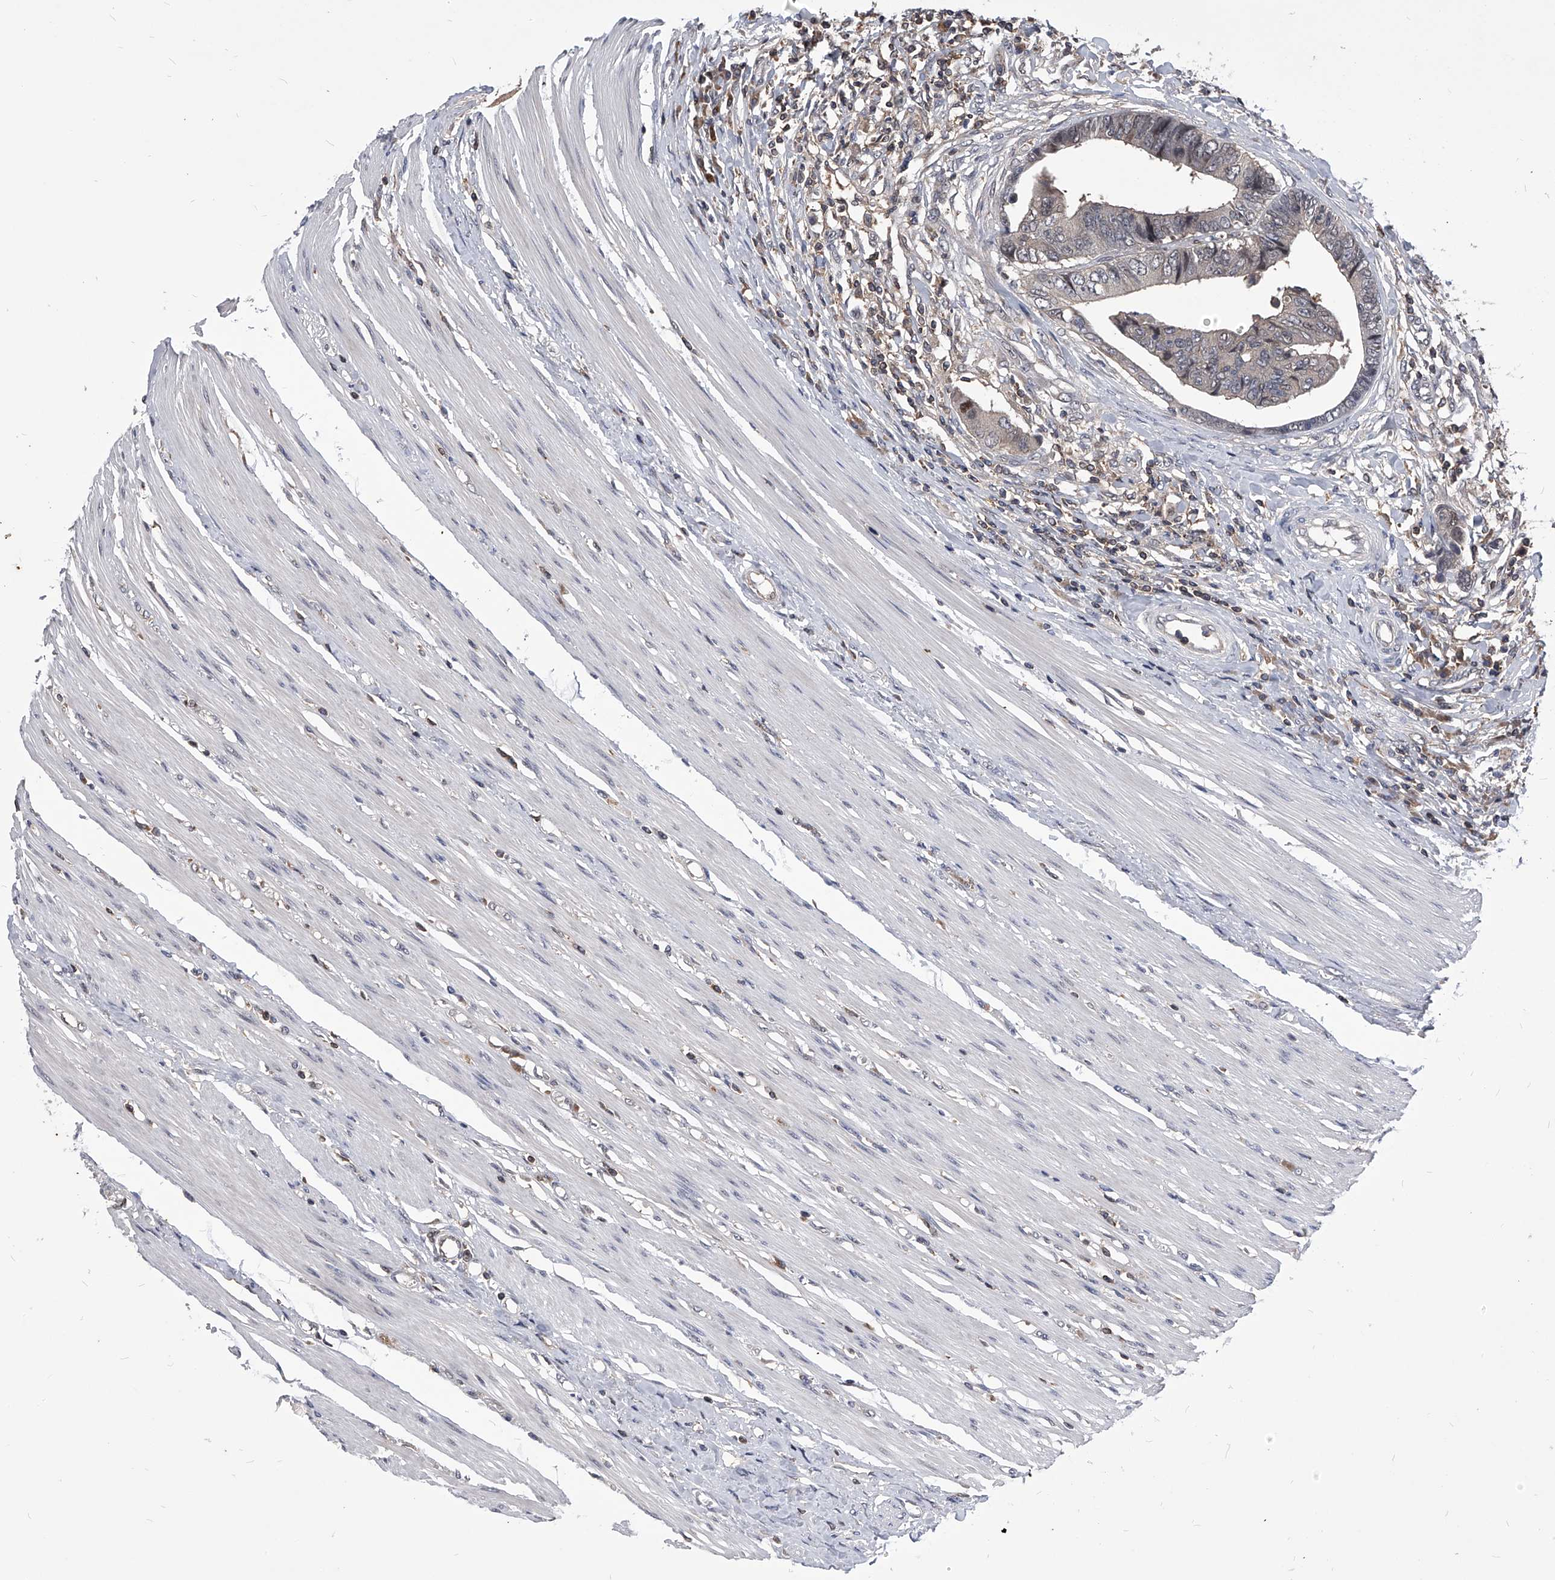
{"staining": {"intensity": "negative", "quantity": "none", "location": "none"}, "tissue": "colorectal cancer", "cell_type": "Tumor cells", "image_type": "cancer", "snomed": [{"axis": "morphology", "description": "Adenocarcinoma, NOS"}, {"axis": "topography", "description": "Rectum"}], "caption": "The micrograph shows no significant expression in tumor cells of adenocarcinoma (colorectal). (Immunohistochemistry, brightfield microscopy, high magnification).", "gene": "PAN3", "patient": {"sex": "male", "age": 84}}